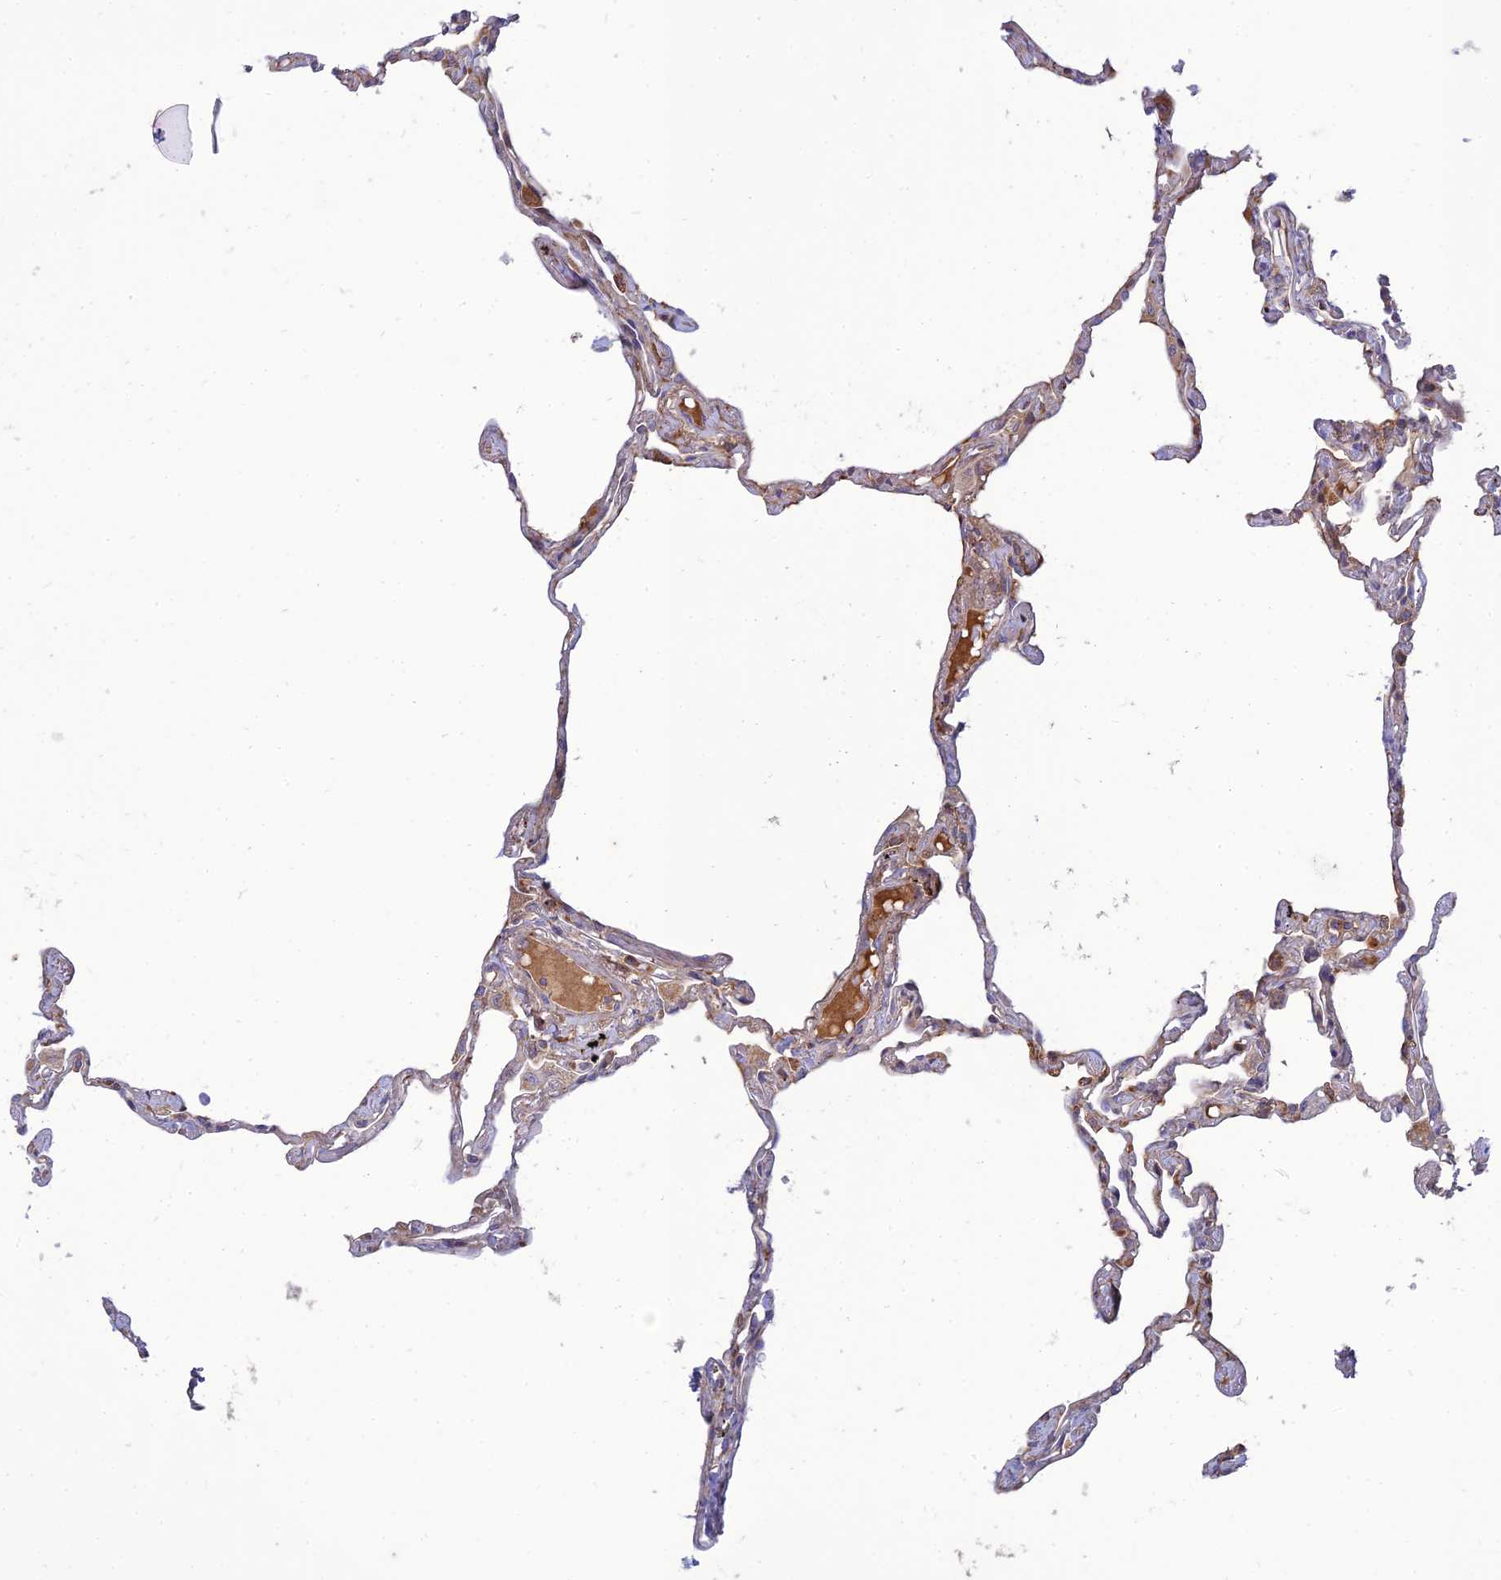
{"staining": {"intensity": "moderate", "quantity": "25%-75%", "location": "cytoplasmic/membranous"}, "tissue": "lung", "cell_type": "Alveolar cells", "image_type": "normal", "snomed": [{"axis": "morphology", "description": "Normal tissue, NOS"}, {"axis": "topography", "description": "Lung"}], "caption": "Benign lung exhibits moderate cytoplasmic/membranous positivity in about 25%-75% of alveolar cells, visualized by immunohistochemistry.", "gene": "RCN3", "patient": {"sex": "female", "age": 67}}